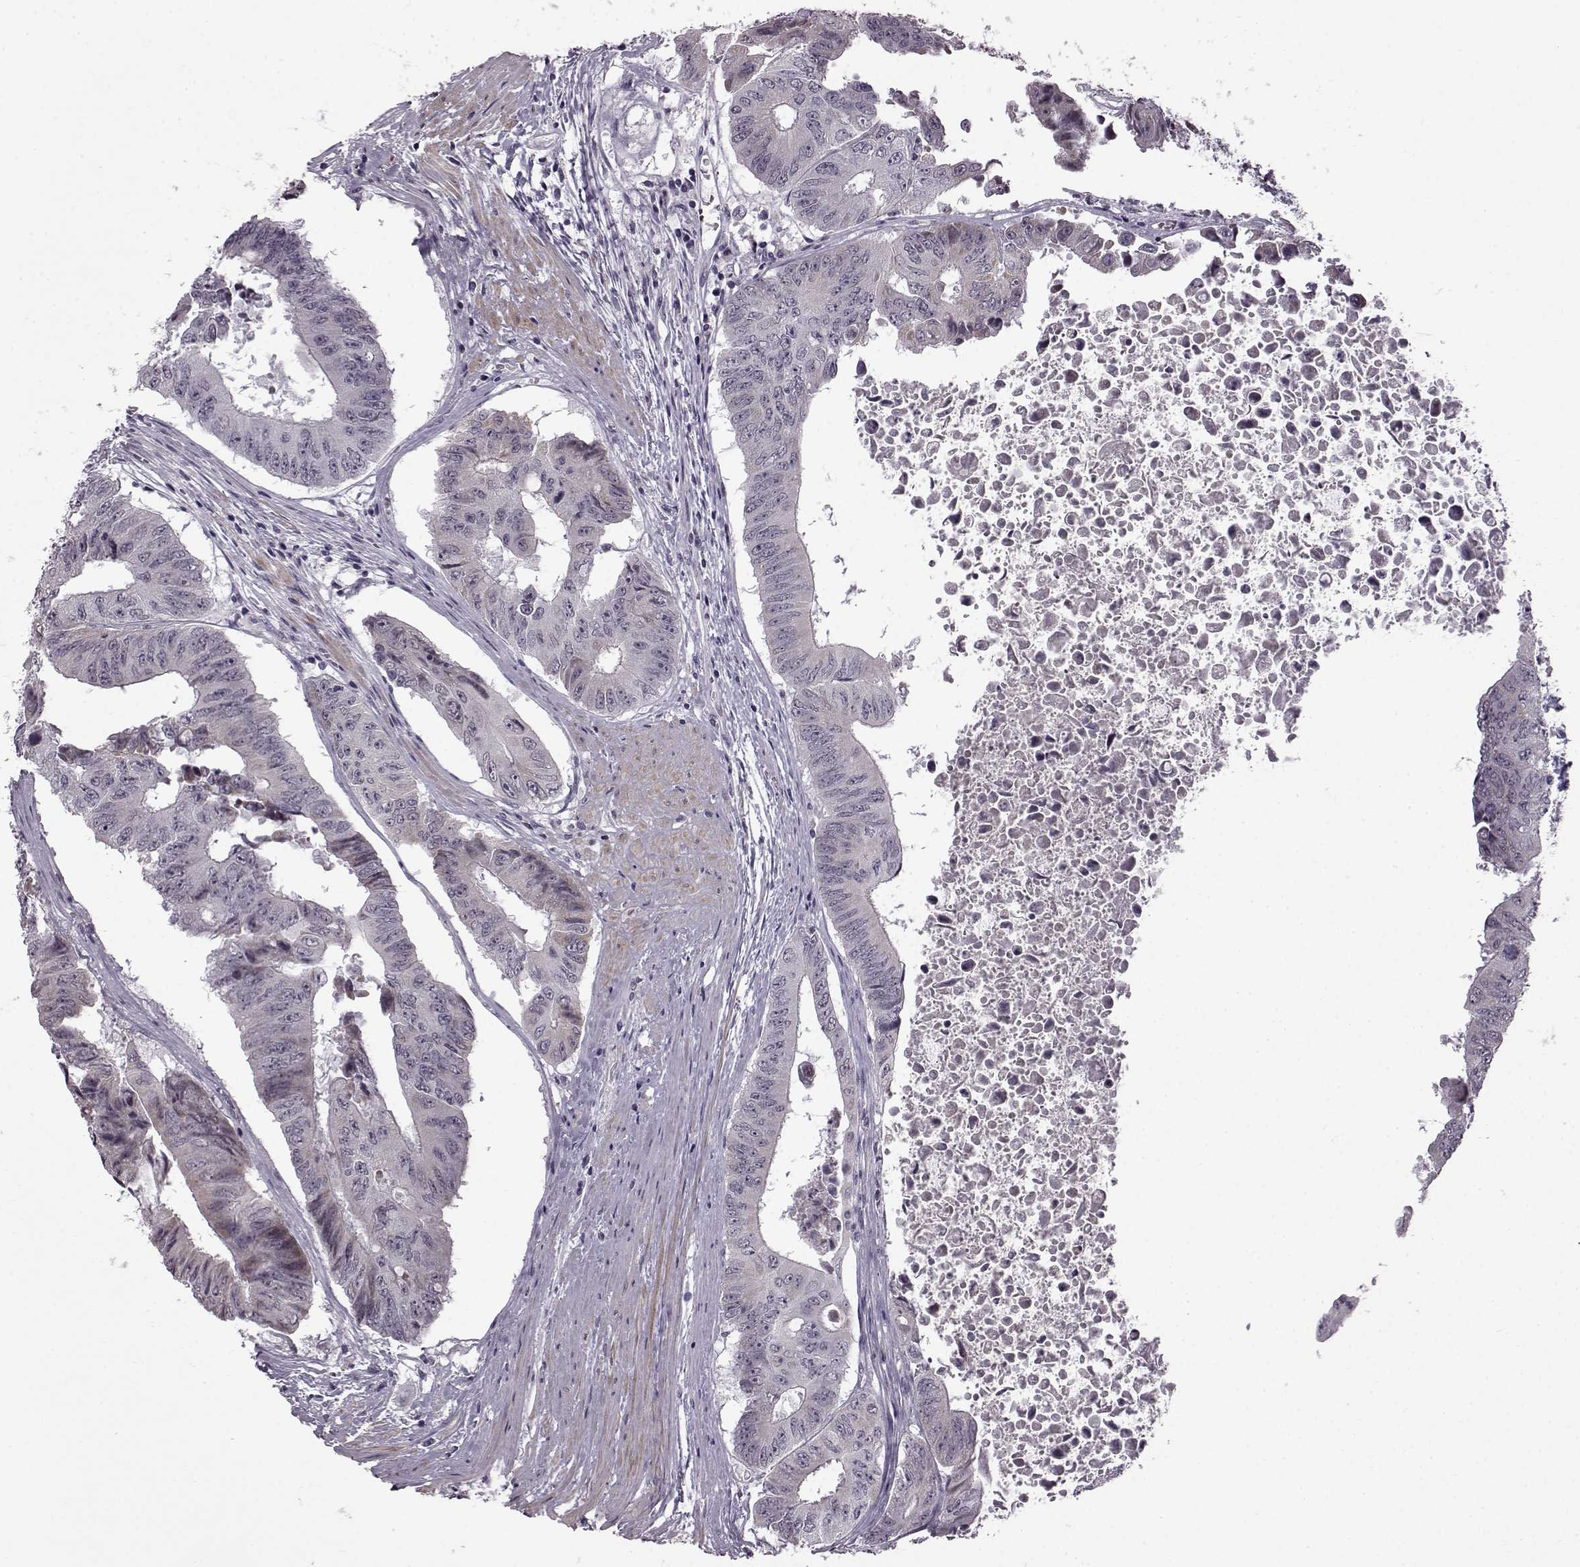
{"staining": {"intensity": "negative", "quantity": "none", "location": "none"}, "tissue": "colorectal cancer", "cell_type": "Tumor cells", "image_type": "cancer", "snomed": [{"axis": "morphology", "description": "Adenocarcinoma, NOS"}, {"axis": "topography", "description": "Rectum"}], "caption": "This is an IHC micrograph of adenocarcinoma (colorectal). There is no expression in tumor cells.", "gene": "SLC28A2", "patient": {"sex": "male", "age": 59}}